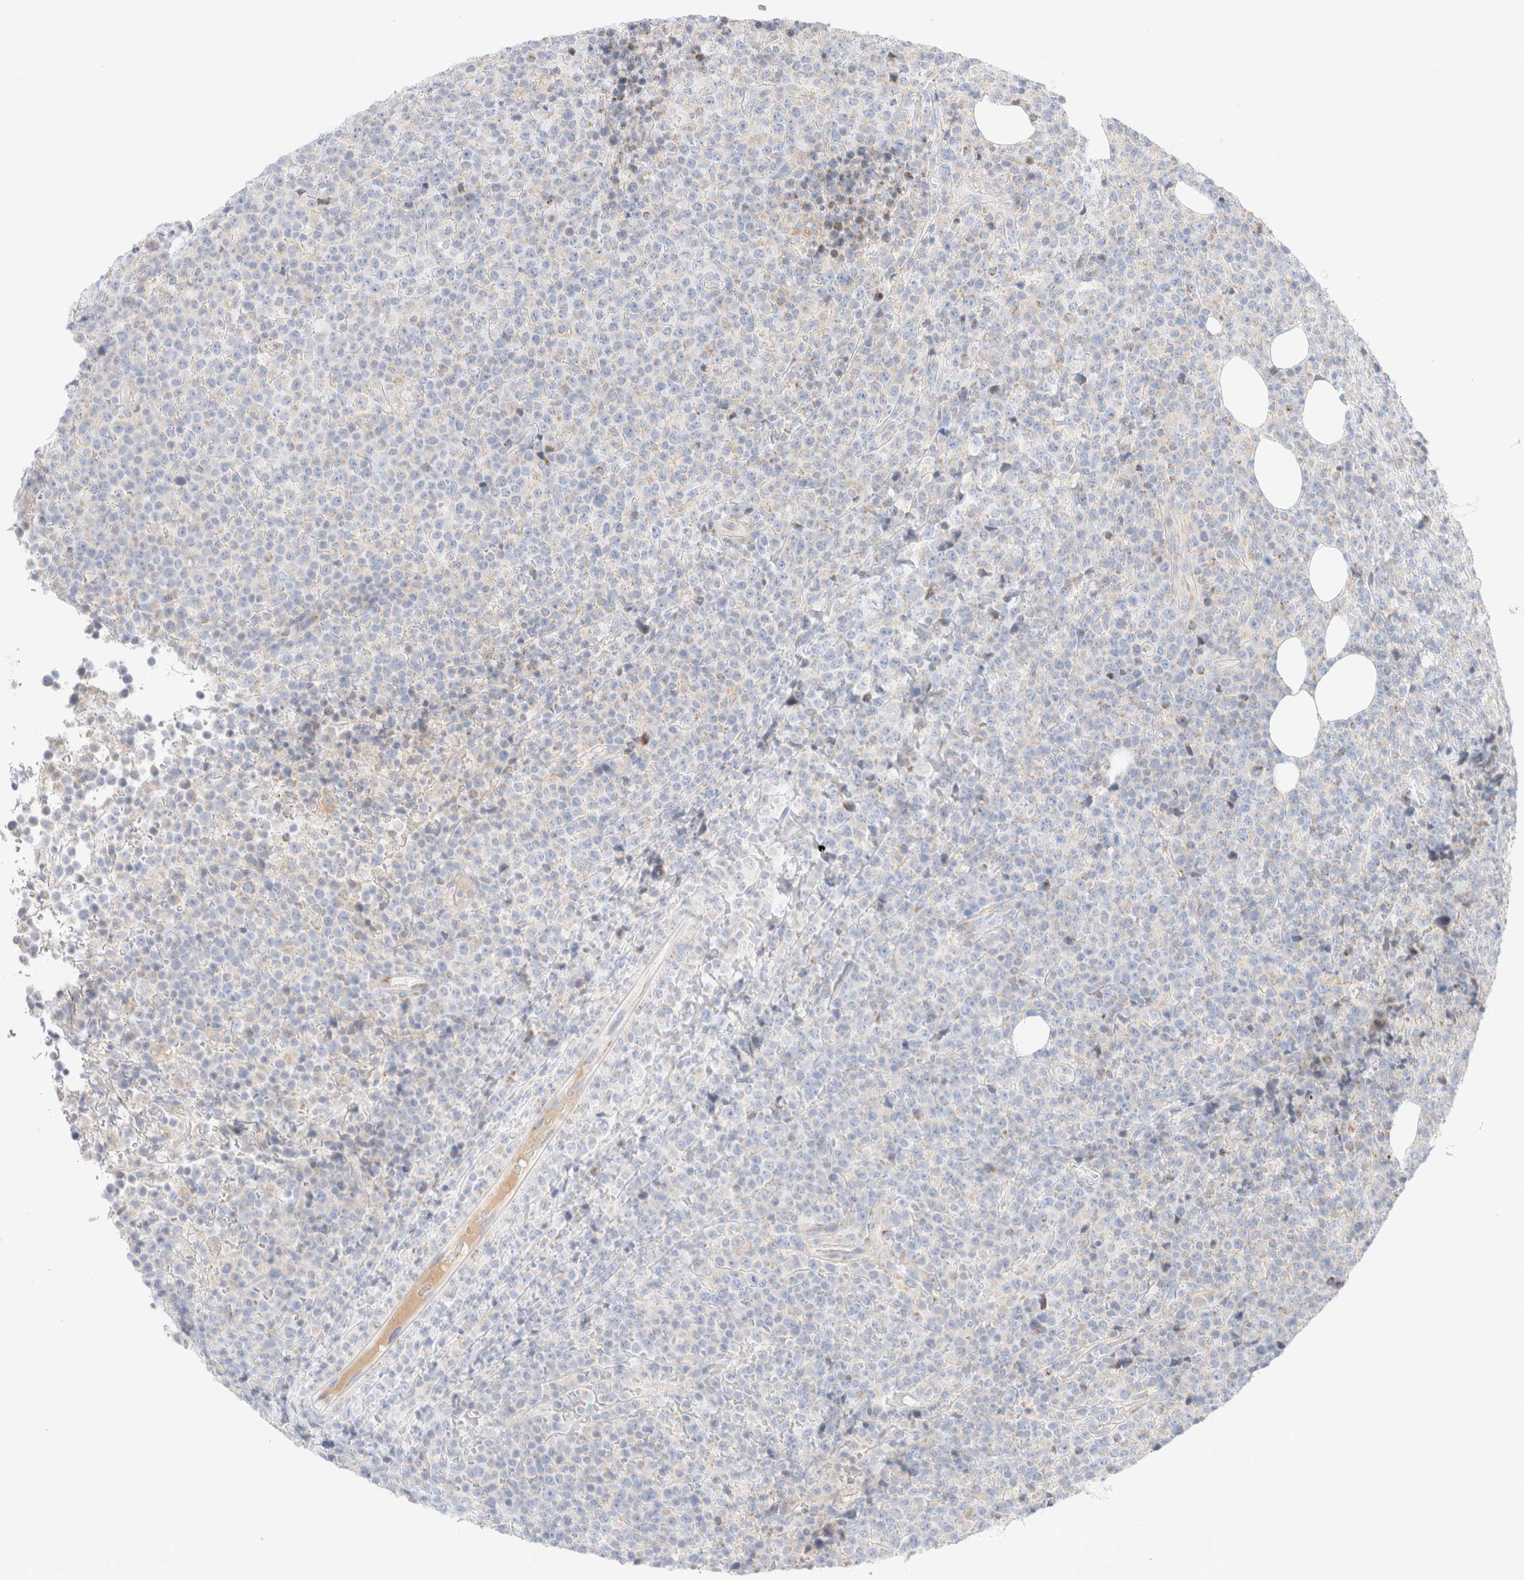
{"staining": {"intensity": "negative", "quantity": "none", "location": "none"}, "tissue": "lymphoma", "cell_type": "Tumor cells", "image_type": "cancer", "snomed": [{"axis": "morphology", "description": "Malignant lymphoma, non-Hodgkin's type, High grade"}, {"axis": "topography", "description": "Lymph node"}], "caption": "This is an immunohistochemistry (IHC) histopathology image of lymphoma. There is no positivity in tumor cells.", "gene": "ATP6V1C1", "patient": {"sex": "male", "age": 13}}